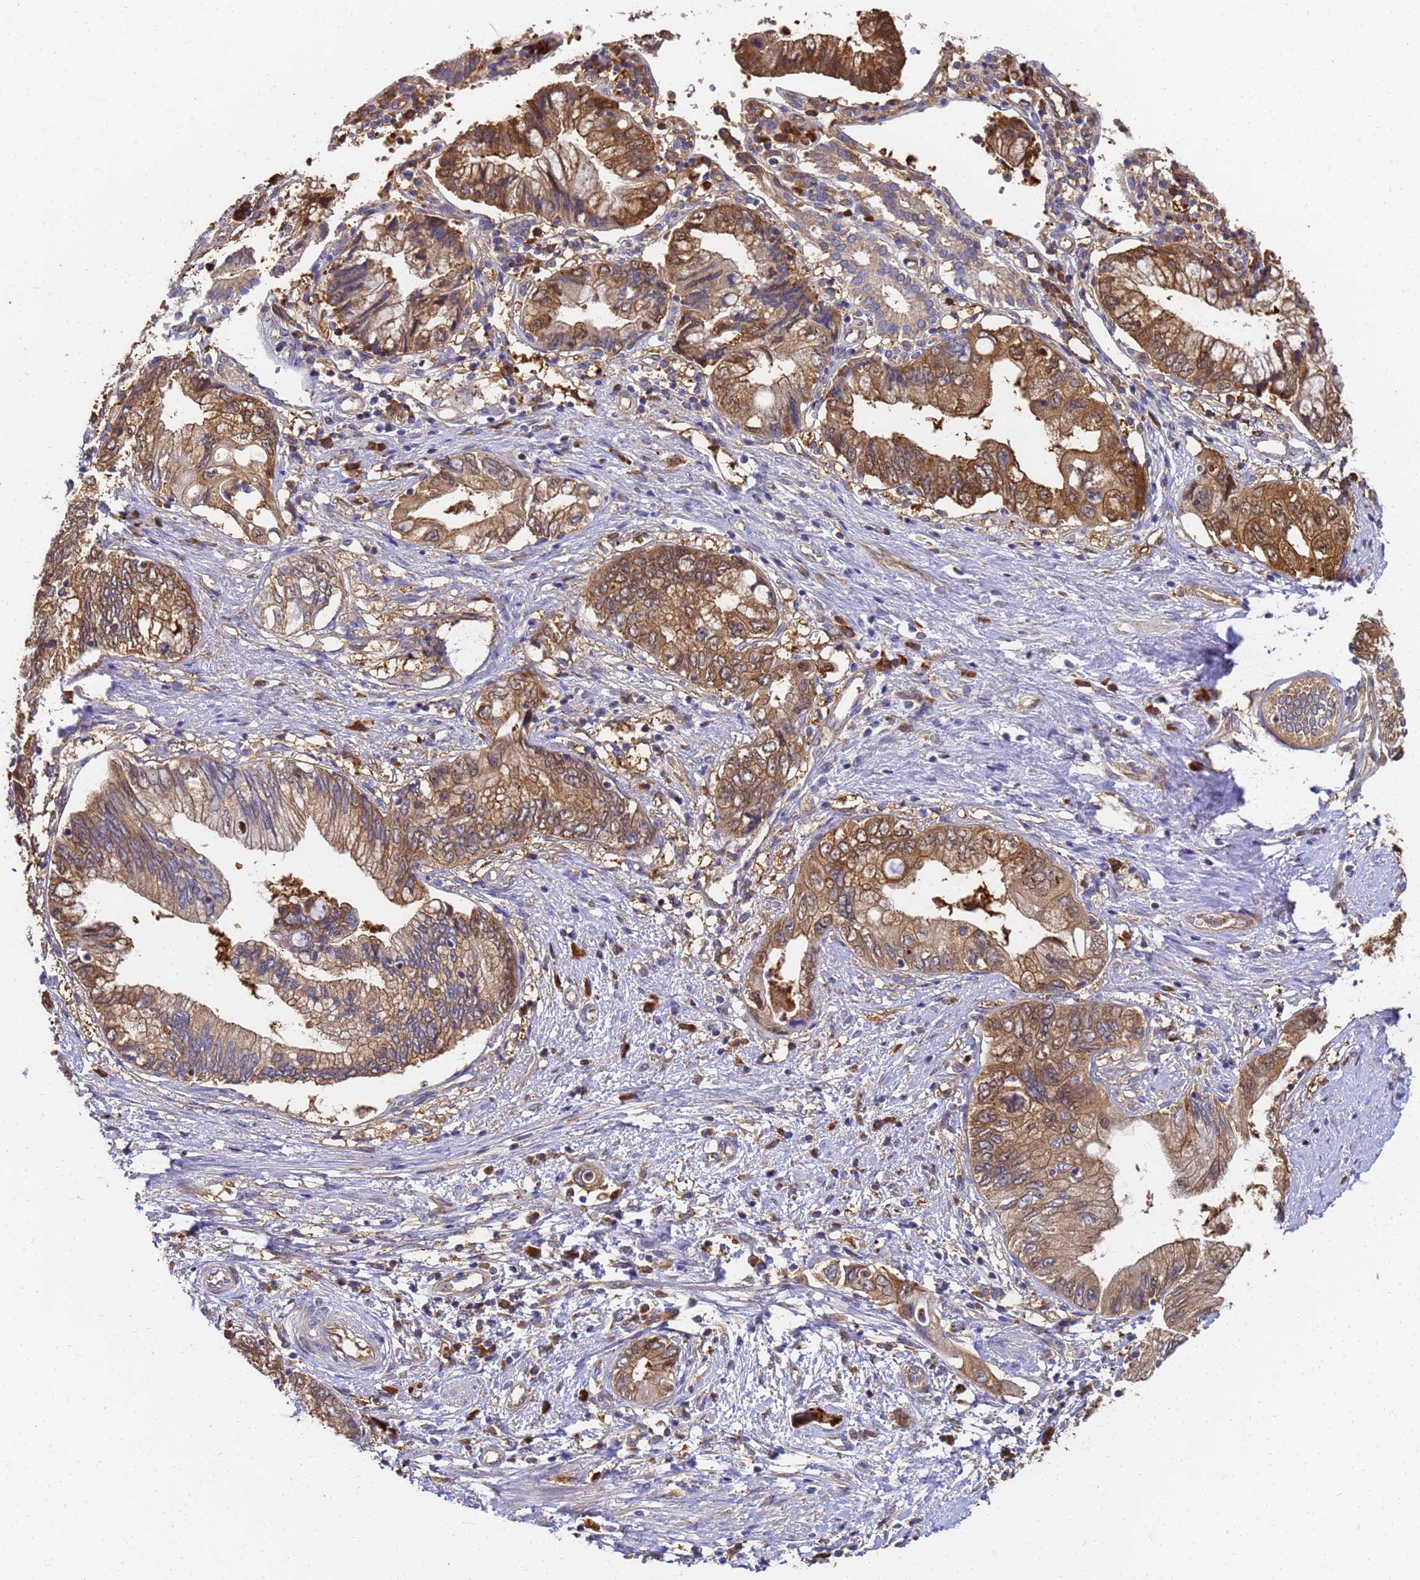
{"staining": {"intensity": "moderate", "quantity": ">75%", "location": "cytoplasmic/membranous"}, "tissue": "pancreatic cancer", "cell_type": "Tumor cells", "image_type": "cancer", "snomed": [{"axis": "morphology", "description": "Adenocarcinoma, NOS"}, {"axis": "topography", "description": "Pancreas"}], "caption": "This histopathology image demonstrates immunohistochemistry staining of adenocarcinoma (pancreatic), with medium moderate cytoplasmic/membranous staining in about >75% of tumor cells.", "gene": "NME1-NME2", "patient": {"sex": "female", "age": 73}}